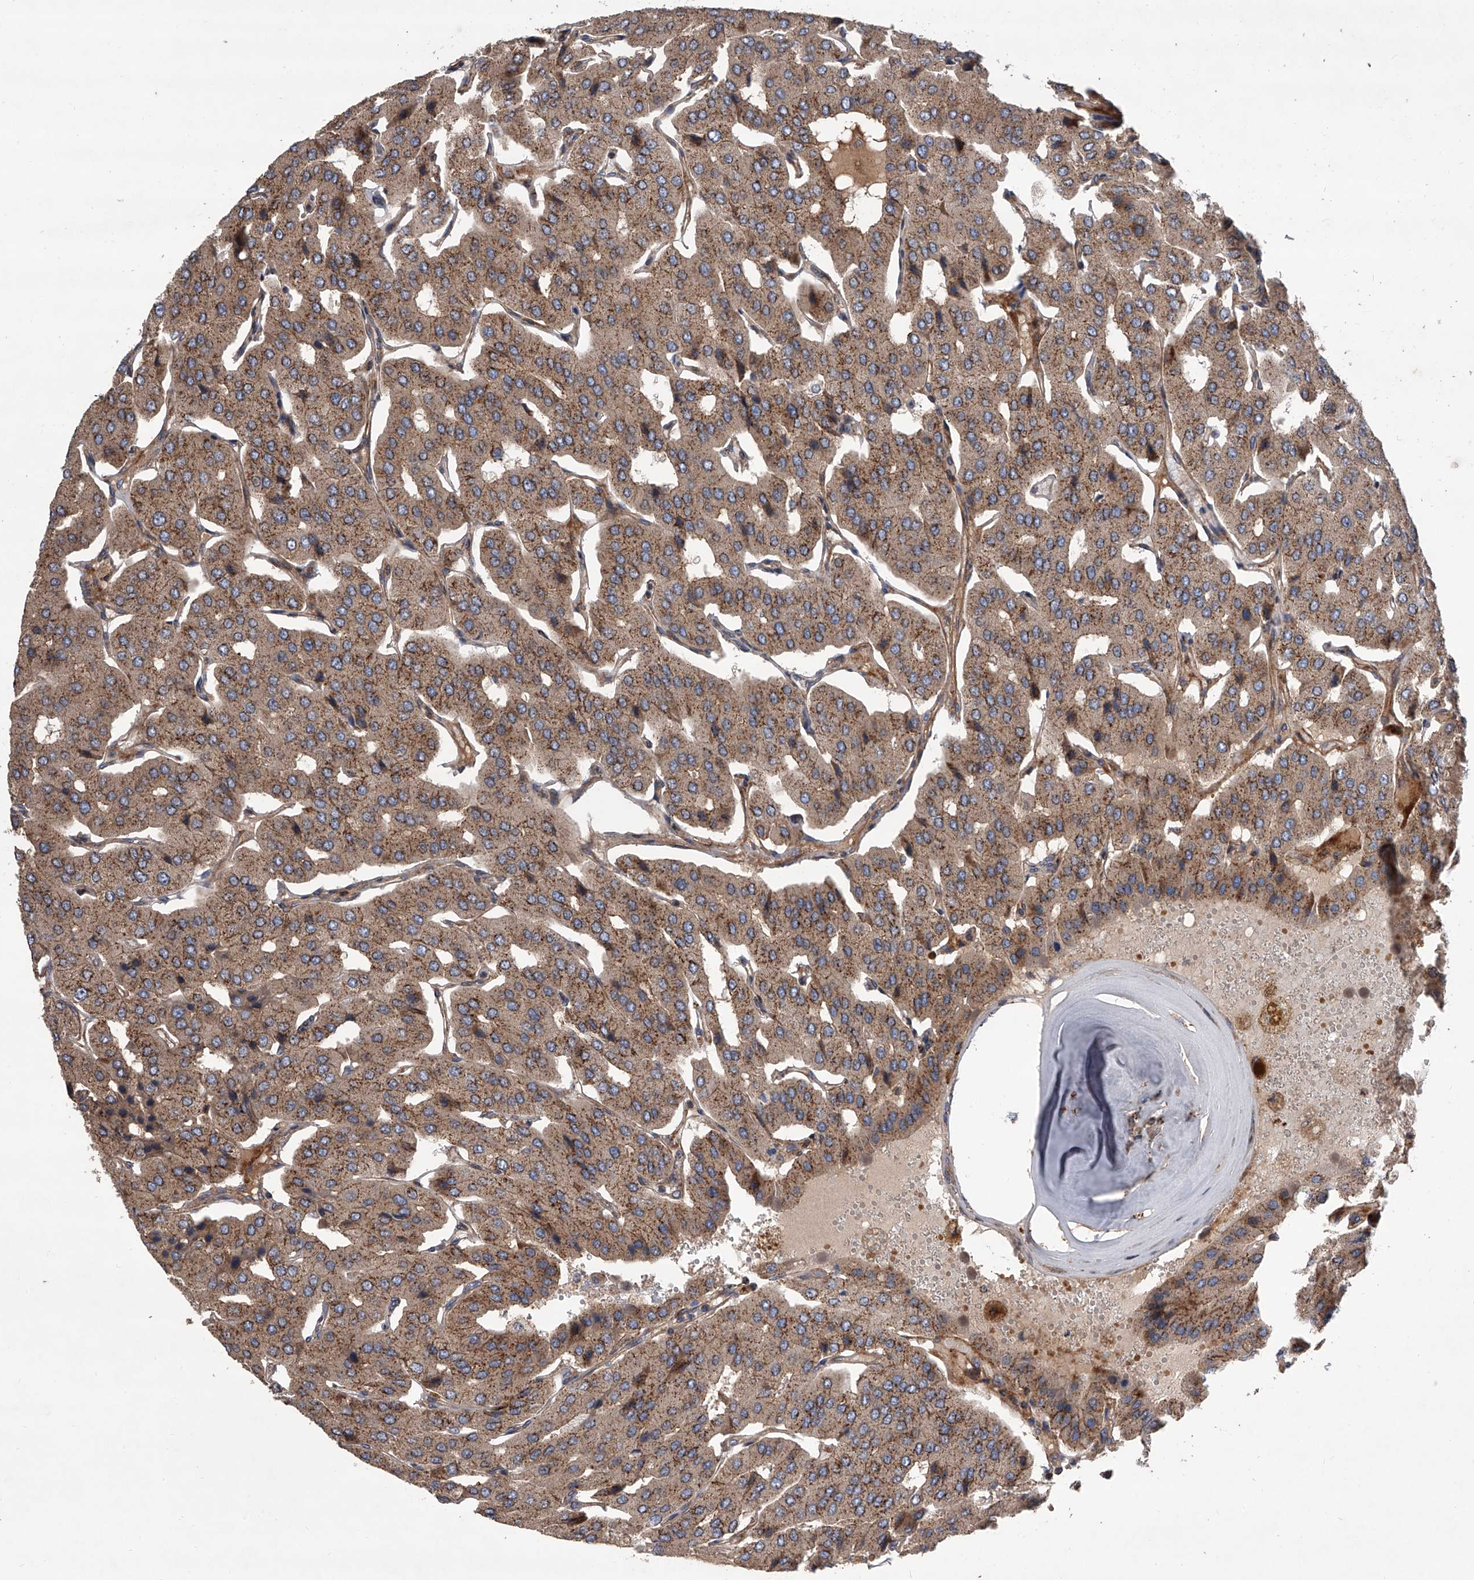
{"staining": {"intensity": "moderate", "quantity": ">75%", "location": "cytoplasmic/membranous"}, "tissue": "parathyroid gland", "cell_type": "Glandular cells", "image_type": "normal", "snomed": [{"axis": "morphology", "description": "Normal tissue, NOS"}, {"axis": "morphology", "description": "Adenoma, NOS"}, {"axis": "topography", "description": "Parathyroid gland"}], "caption": "Parathyroid gland stained with a brown dye shows moderate cytoplasmic/membranous positive staining in about >75% of glandular cells.", "gene": "USP47", "patient": {"sex": "female", "age": 86}}